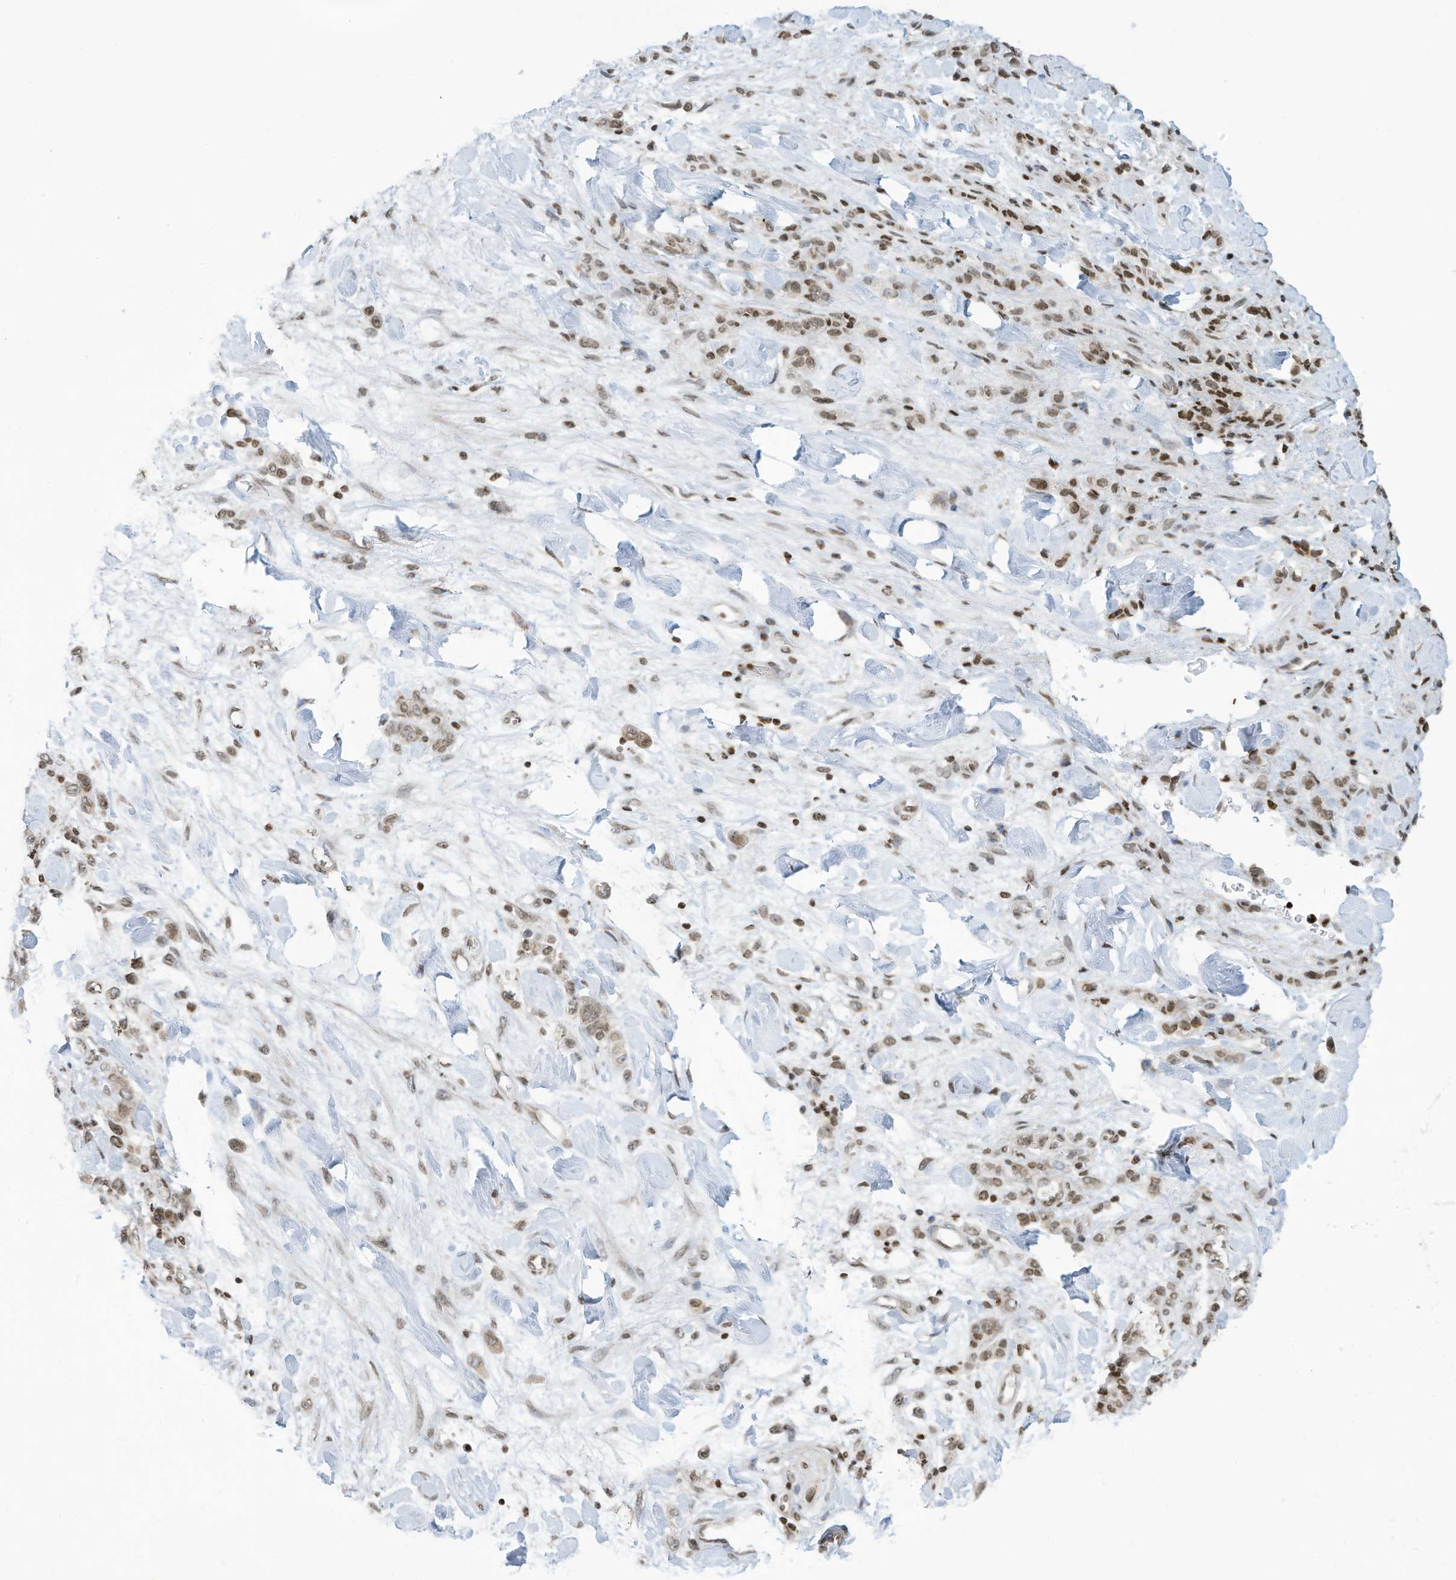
{"staining": {"intensity": "weak", "quantity": ">75%", "location": "nuclear"}, "tissue": "stomach cancer", "cell_type": "Tumor cells", "image_type": "cancer", "snomed": [{"axis": "morphology", "description": "Normal tissue, NOS"}, {"axis": "morphology", "description": "Adenocarcinoma, NOS"}, {"axis": "topography", "description": "Stomach"}], "caption": "A brown stain shows weak nuclear expression of a protein in human stomach cancer tumor cells.", "gene": "ADI1", "patient": {"sex": "male", "age": 82}}